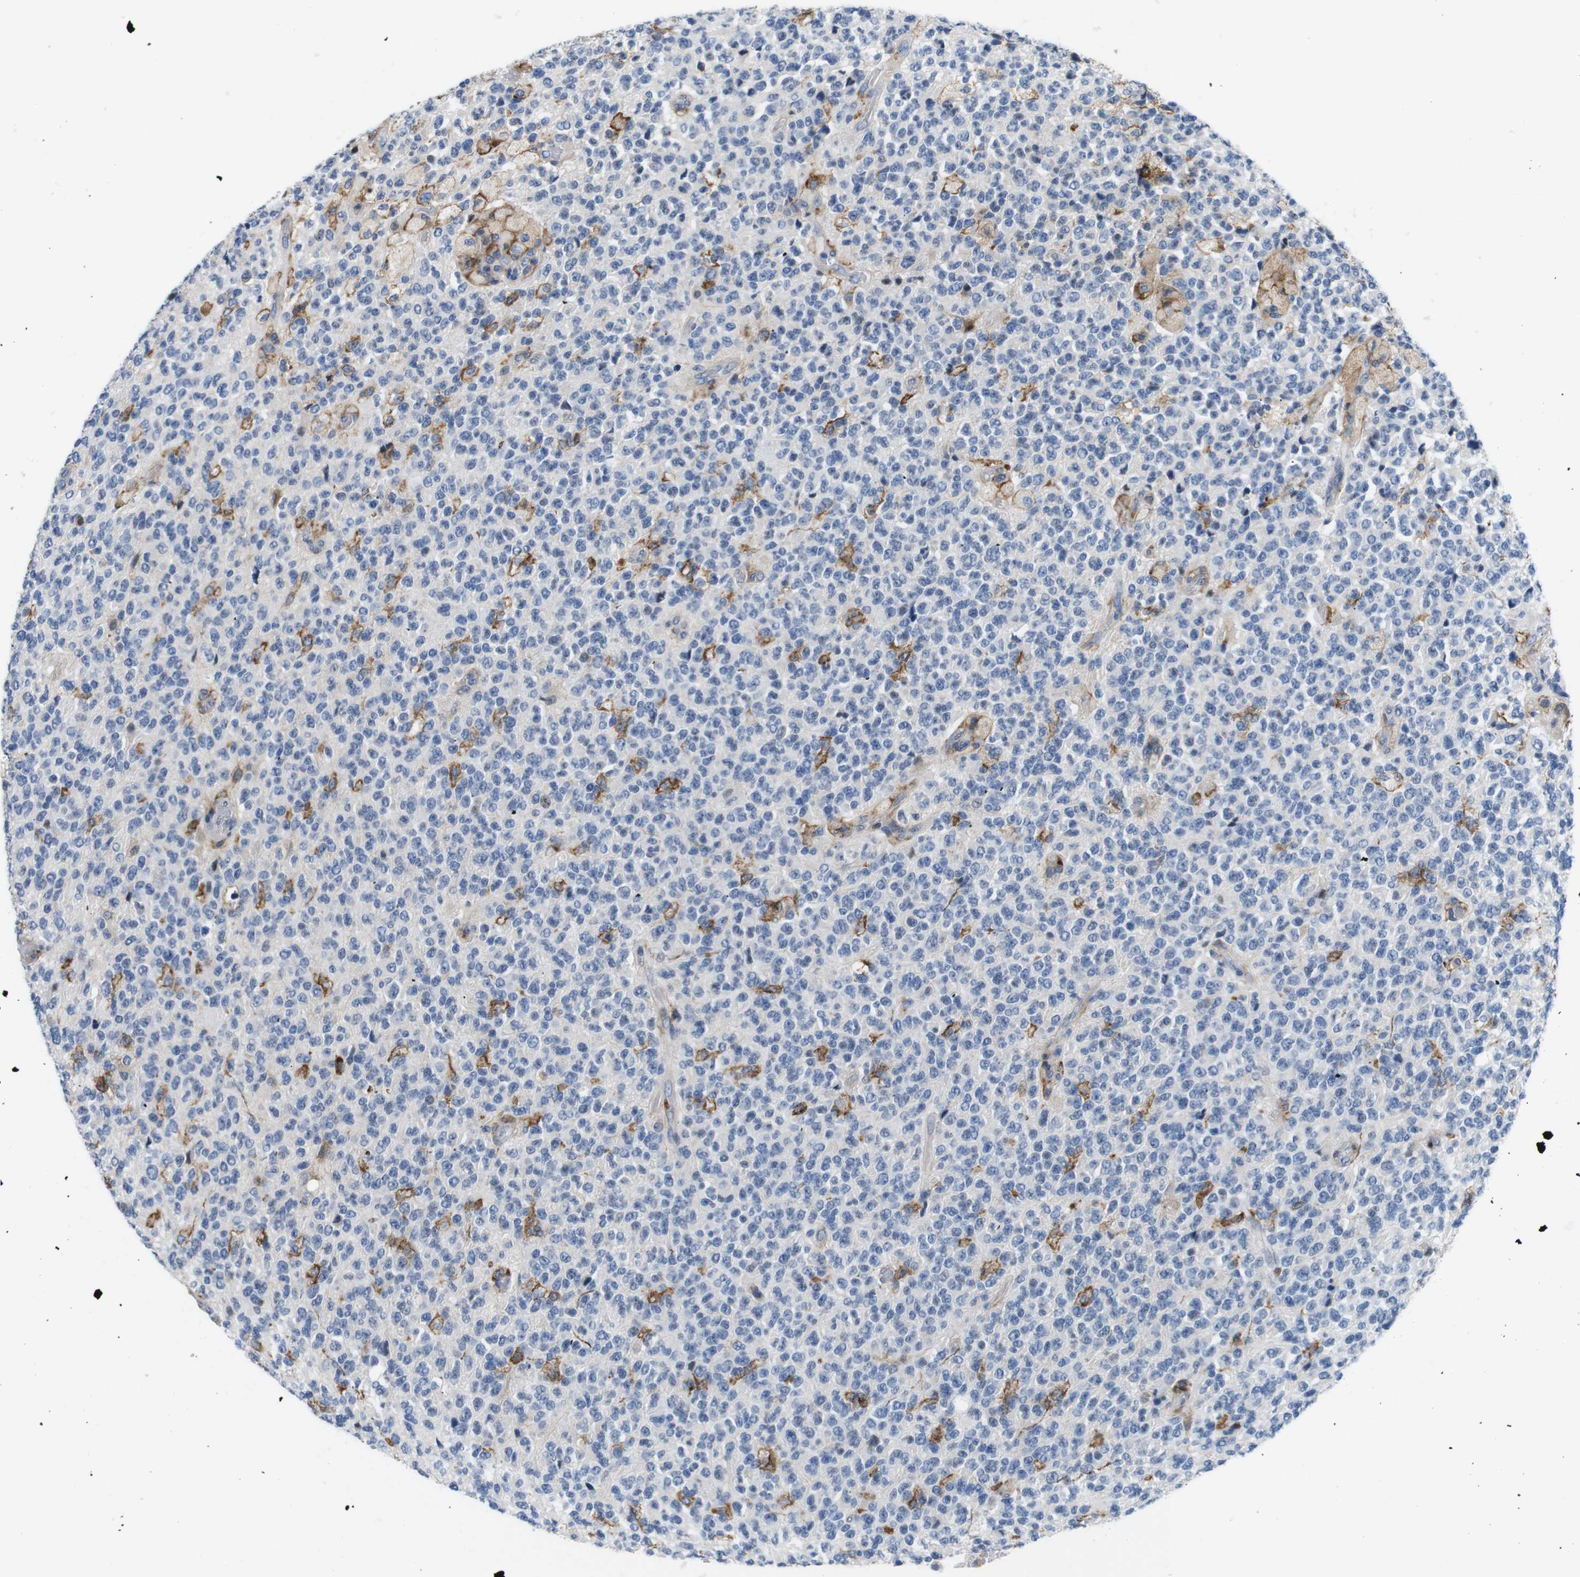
{"staining": {"intensity": "negative", "quantity": "none", "location": "none"}, "tissue": "glioma", "cell_type": "Tumor cells", "image_type": "cancer", "snomed": [{"axis": "morphology", "description": "Glioma, malignant, High grade"}, {"axis": "topography", "description": "pancreas cauda"}], "caption": "Tumor cells are negative for brown protein staining in glioma. (DAB immunohistochemistry (IHC) with hematoxylin counter stain).", "gene": "CD300C", "patient": {"sex": "male", "age": 60}}